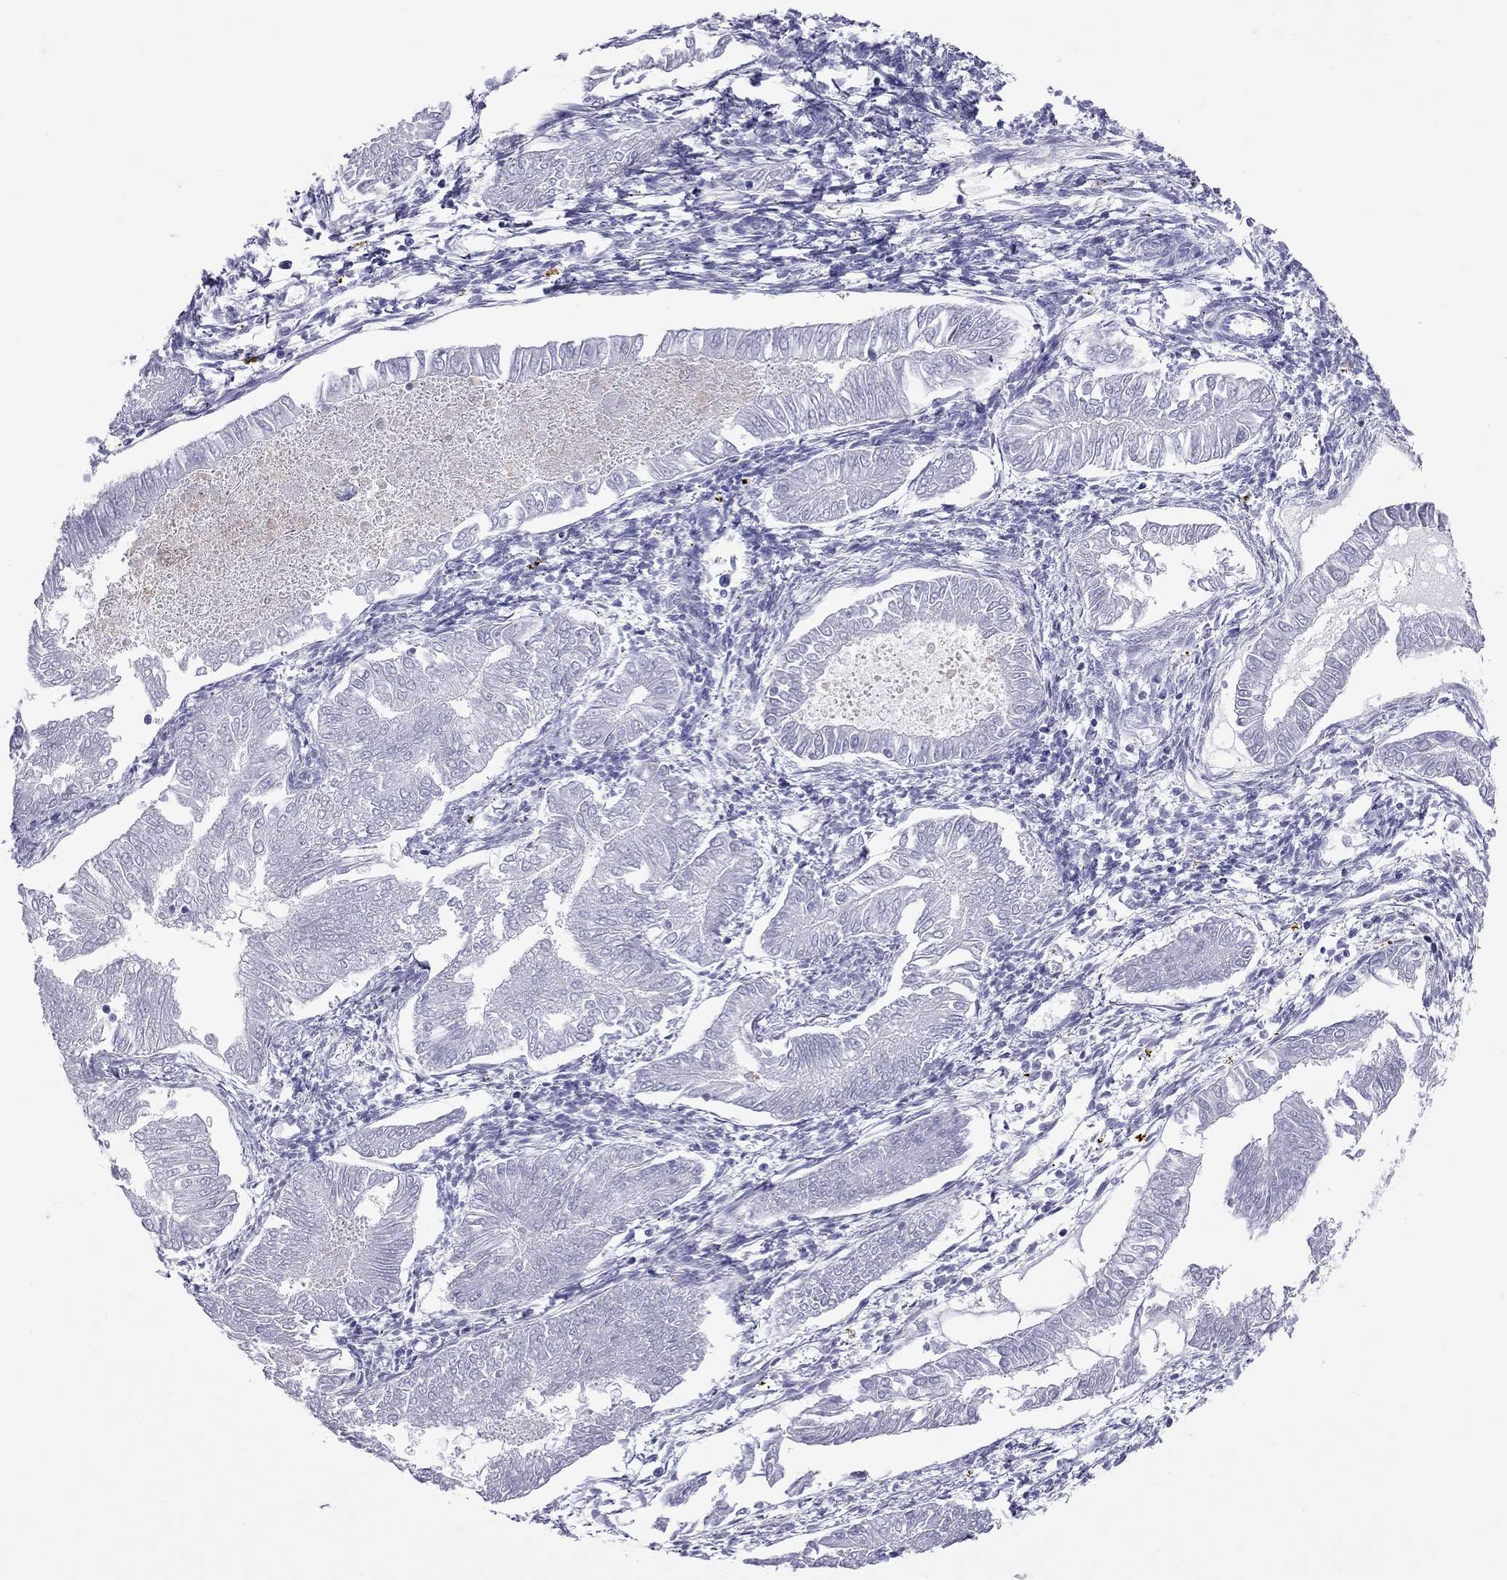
{"staining": {"intensity": "negative", "quantity": "none", "location": "none"}, "tissue": "endometrial cancer", "cell_type": "Tumor cells", "image_type": "cancer", "snomed": [{"axis": "morphology", "description": "Adenocarcinoma, NOS"}, {"axis": "topography", "description": "Endometrium"}], "caption": "High magnification brightfield microscopy of endometrial adenocarcinoma stained with DAB (3,3'-diaminobenzidine) (brown) and counterstained with hematoxylin (blue): tumor cells show no significant staining.", "gene": "FSCN3", "patient": {"sex": "female", "age": 53}}